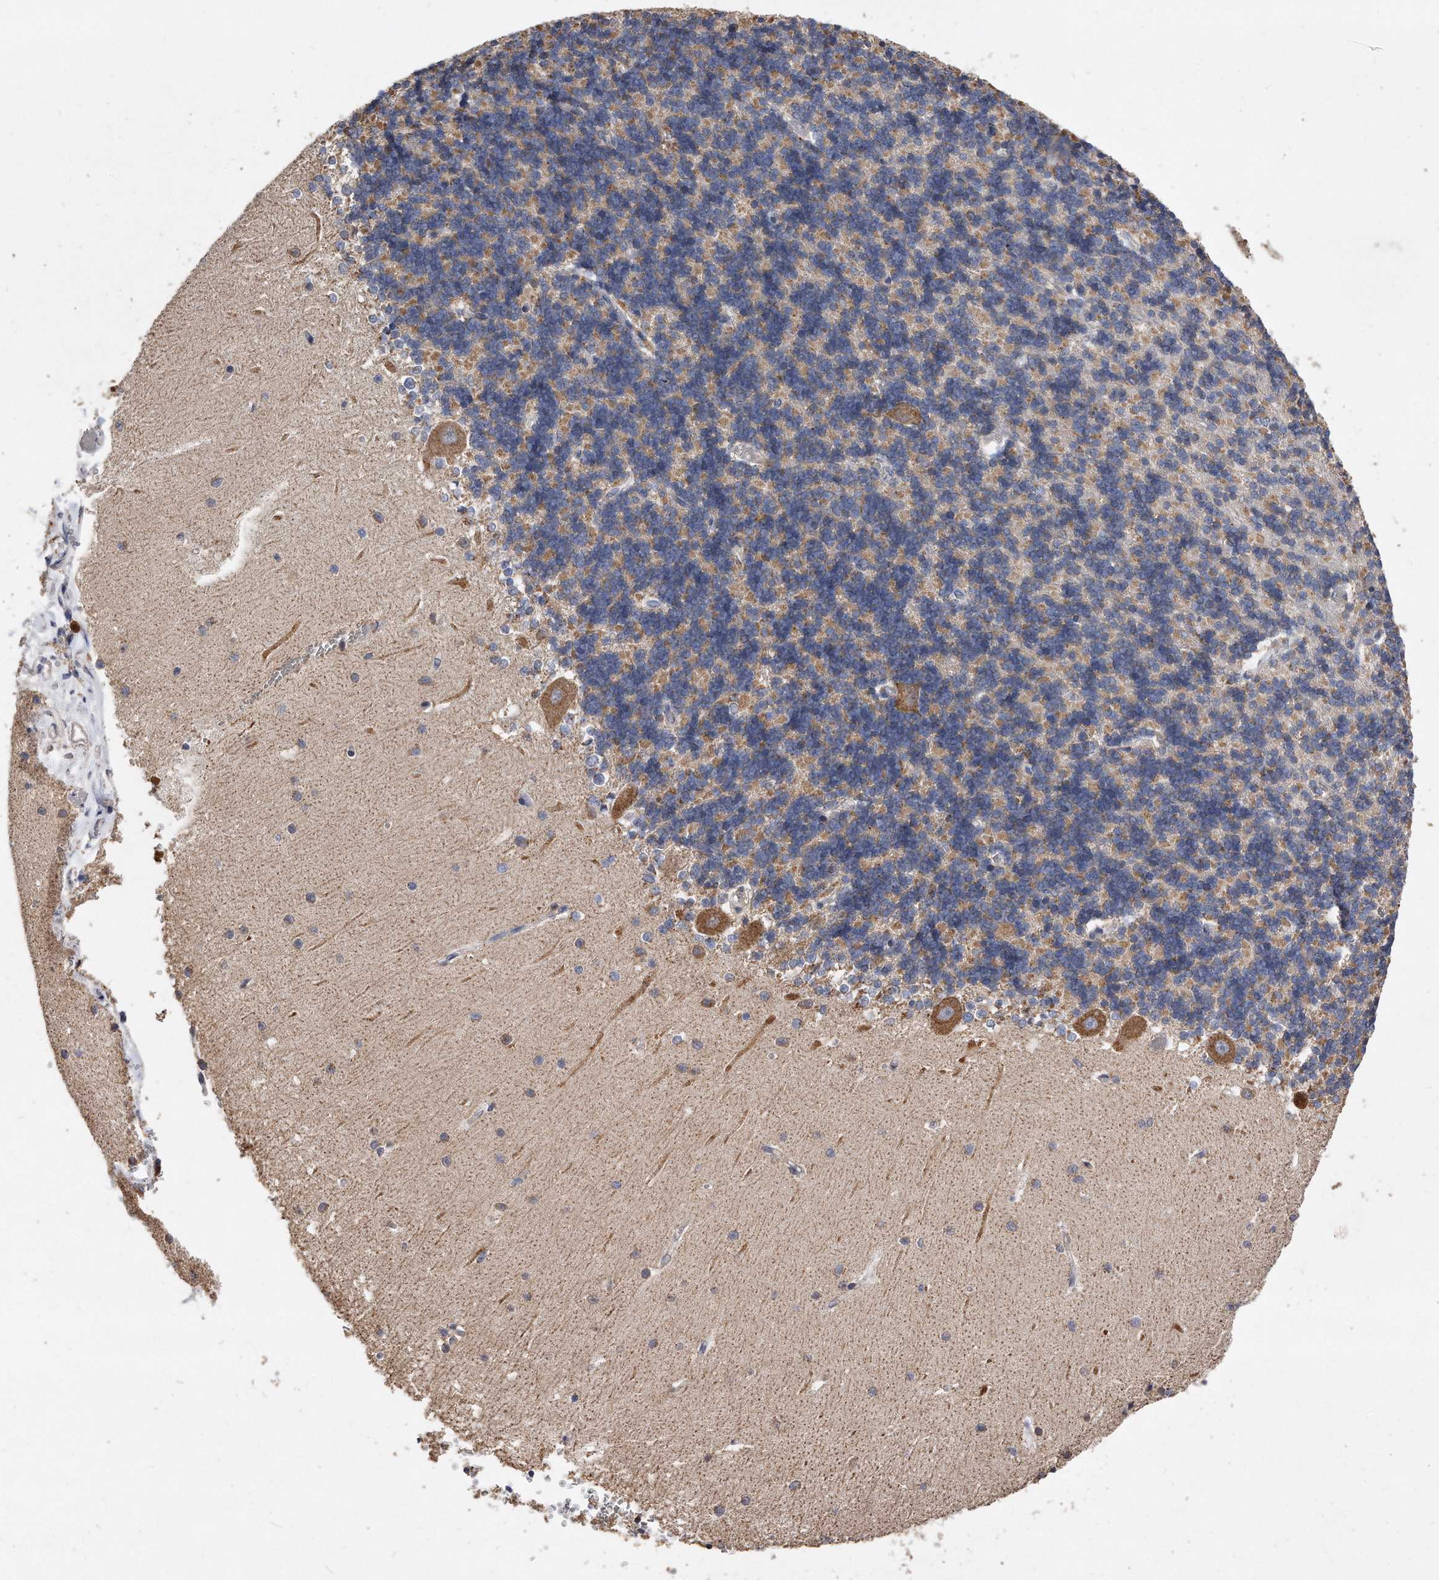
{"staining": {"intensity": "moderate", "quantity": "25%-75%", "location": "cytoplasmic/membranous"}, "tissue": "cerebellum", "cell_type": "Cells in granular layer", "image_type": "normal", "snomed": [{"axis": "morphology", "description": "Normal tissue, NOS"}, {"axis": "topography", "description": "Cerebellum"}], "caption": "Cerebellum stained for a protein (brown) reveals moderate cytoplasmic/membranous positive expression in approximately 25%-75% of cells in granular layer.", "gene": "PPP5C", "patient": {"sex": "male", "age": 37}}